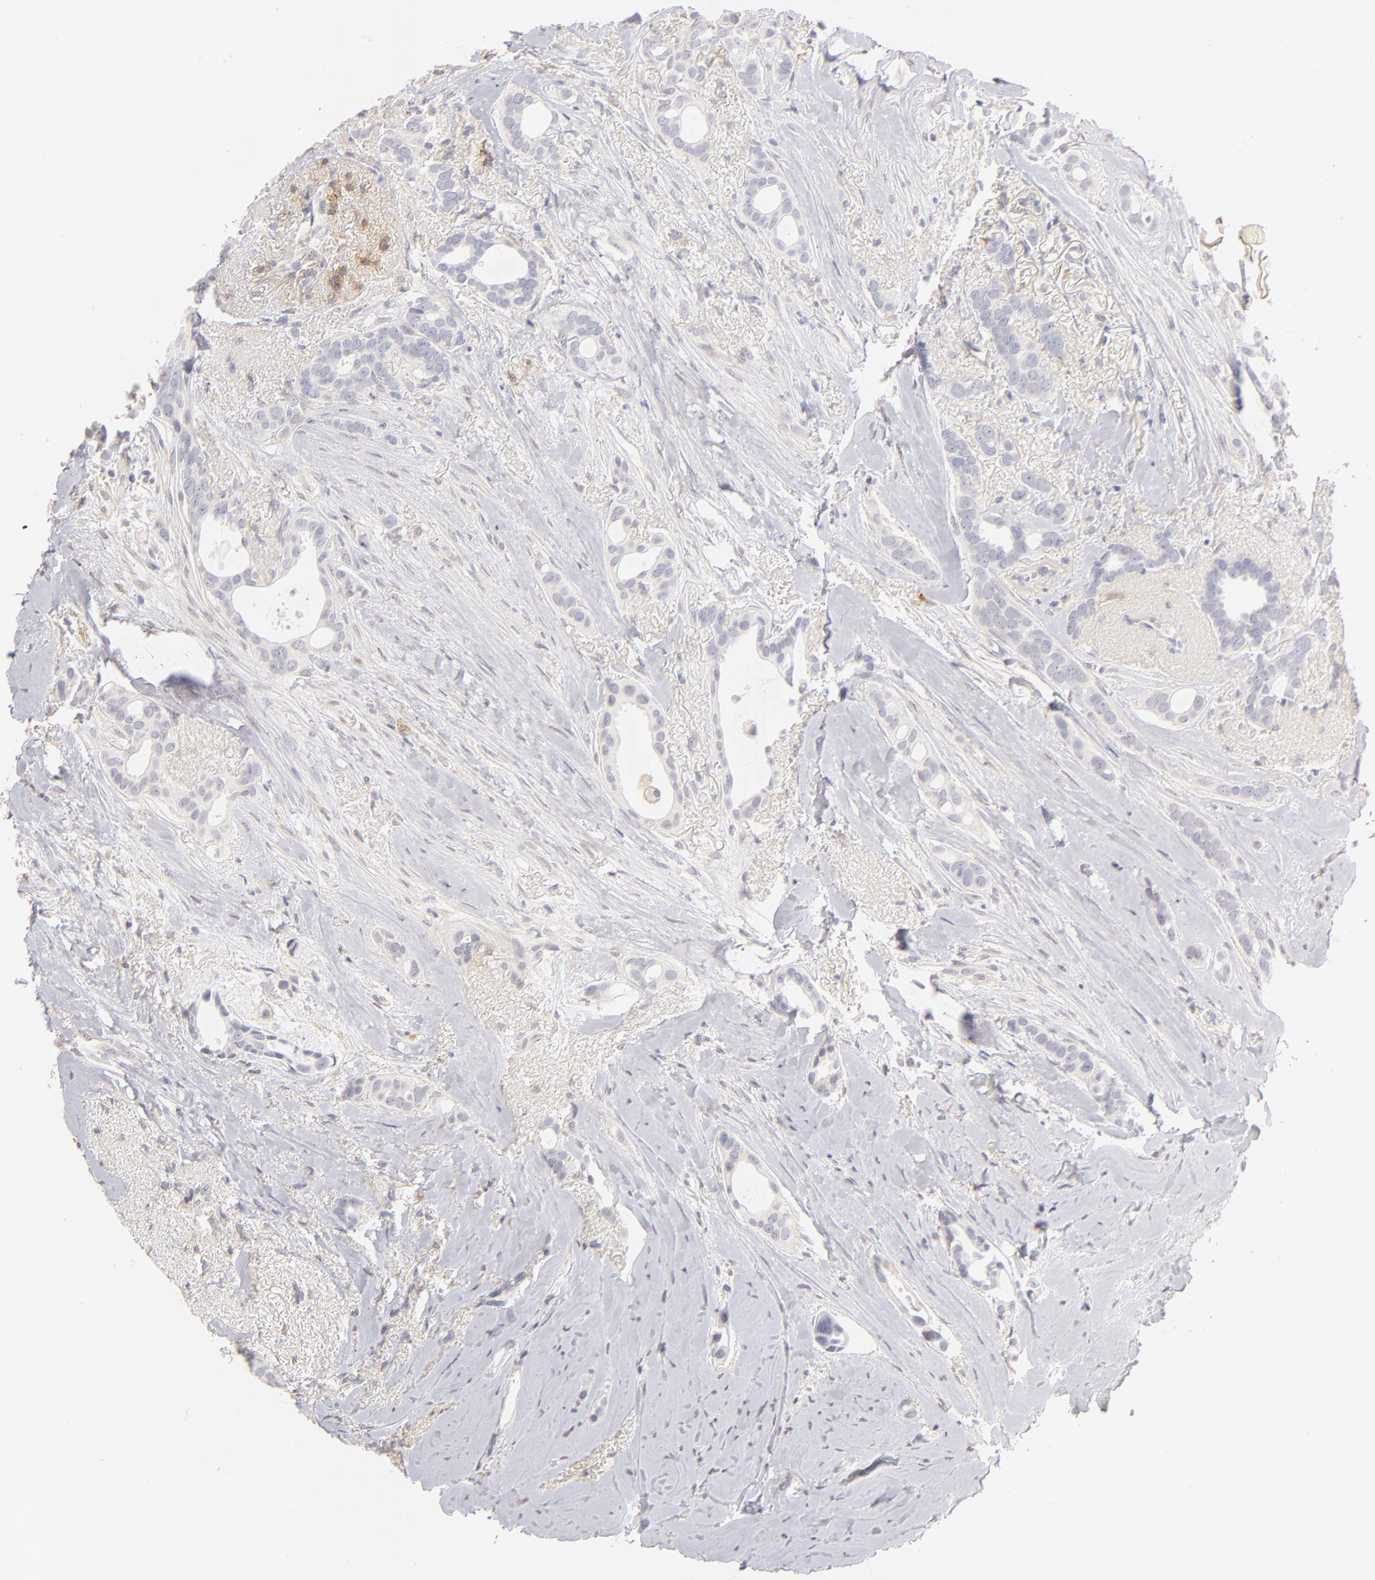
{"staining": {"intensity": "negative", "quantity": "none", "location": "none"}, "tissue": "breast cancer", "cell_type": "Tumor cells", "image_type": "cancer", "snomed": [{"axis": "morphology", "description": "Duct carcinoma"}, {"axis": "topography", "description": "Breast"}], "caption": "An immunohistochemistry (IHC) photomicrograph of breast invasive ductal carcinoma is shown. There is no staining in tumor cells of breast invasive ductal carcinoma. (DAB (3,3'-diaminobenzidine) immunohistochemistry, high magnification).", "gene": "ITGA8", "patient": {"sex": "female", "age": 54}}